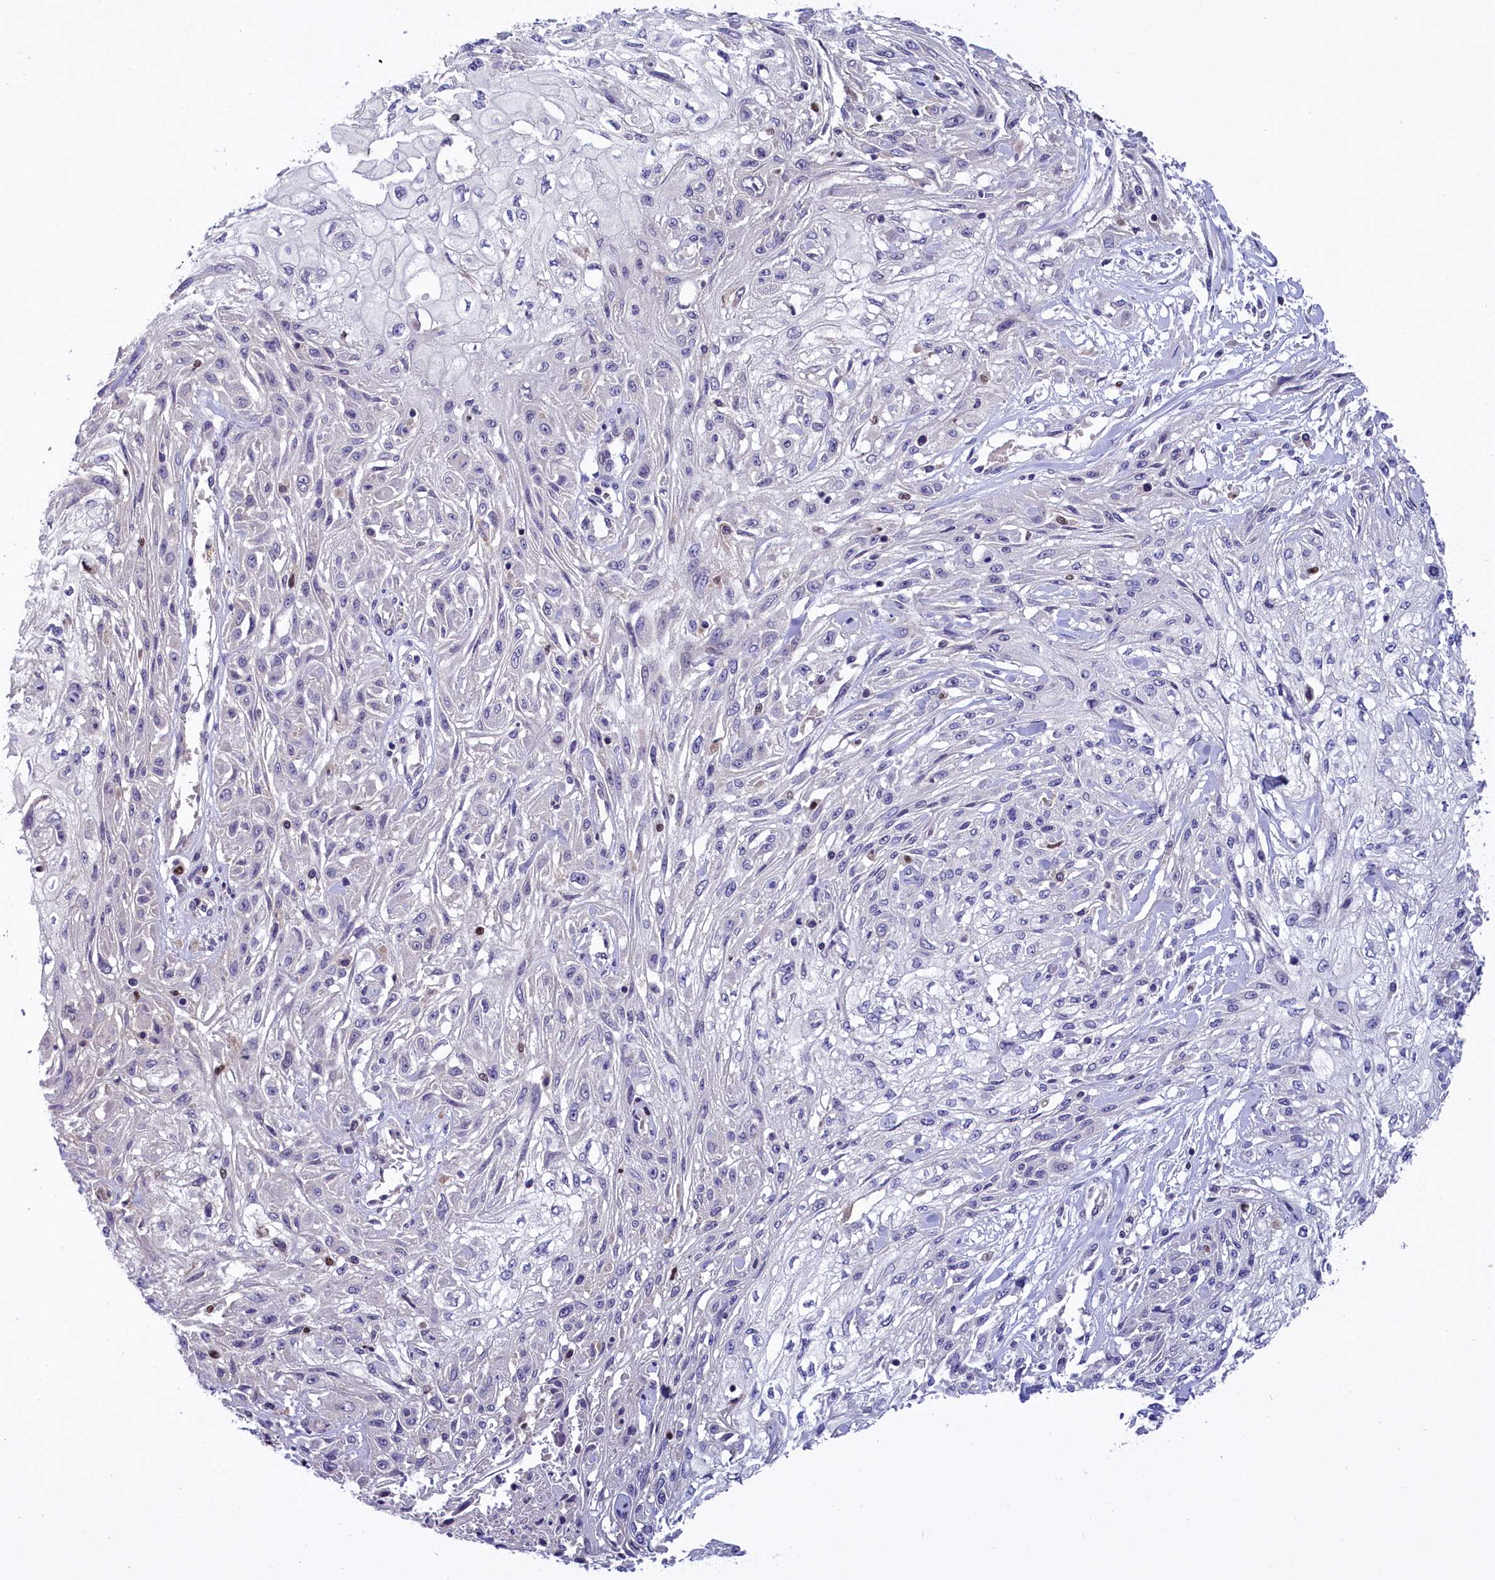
{"staining": {"intensity": "negative", "quantity": "none", "location": "none"}, "tissue": "skin cancer", "cell_type": "Tumor cells", "image_type": "cancer", "snomed": [{"axis": "morphology", "description": "Squamous cell carcinoma, NOS"}, {"axis": "morphology", "description": "Squamous cell carcinoma, metastatic, NOS"}, {"axis": "topography", "description": "Skin"}, {"axis": "topography", "description": "Lymph node"}], "caption": "Immunohistochemistry (IHC) histopathology image of neoplastic tissue: metastatic squamous cell carcinoma (skin) stained with DAB displays no significant protein expression in tumor cells. The staining is performed using DAB (3,3'-diaminobenzidine) brown chromogen with nuclei counter-stained in using hematoxylin.", "gene": "BTBD9", "patient": {"sex": "male", "age": 75}}